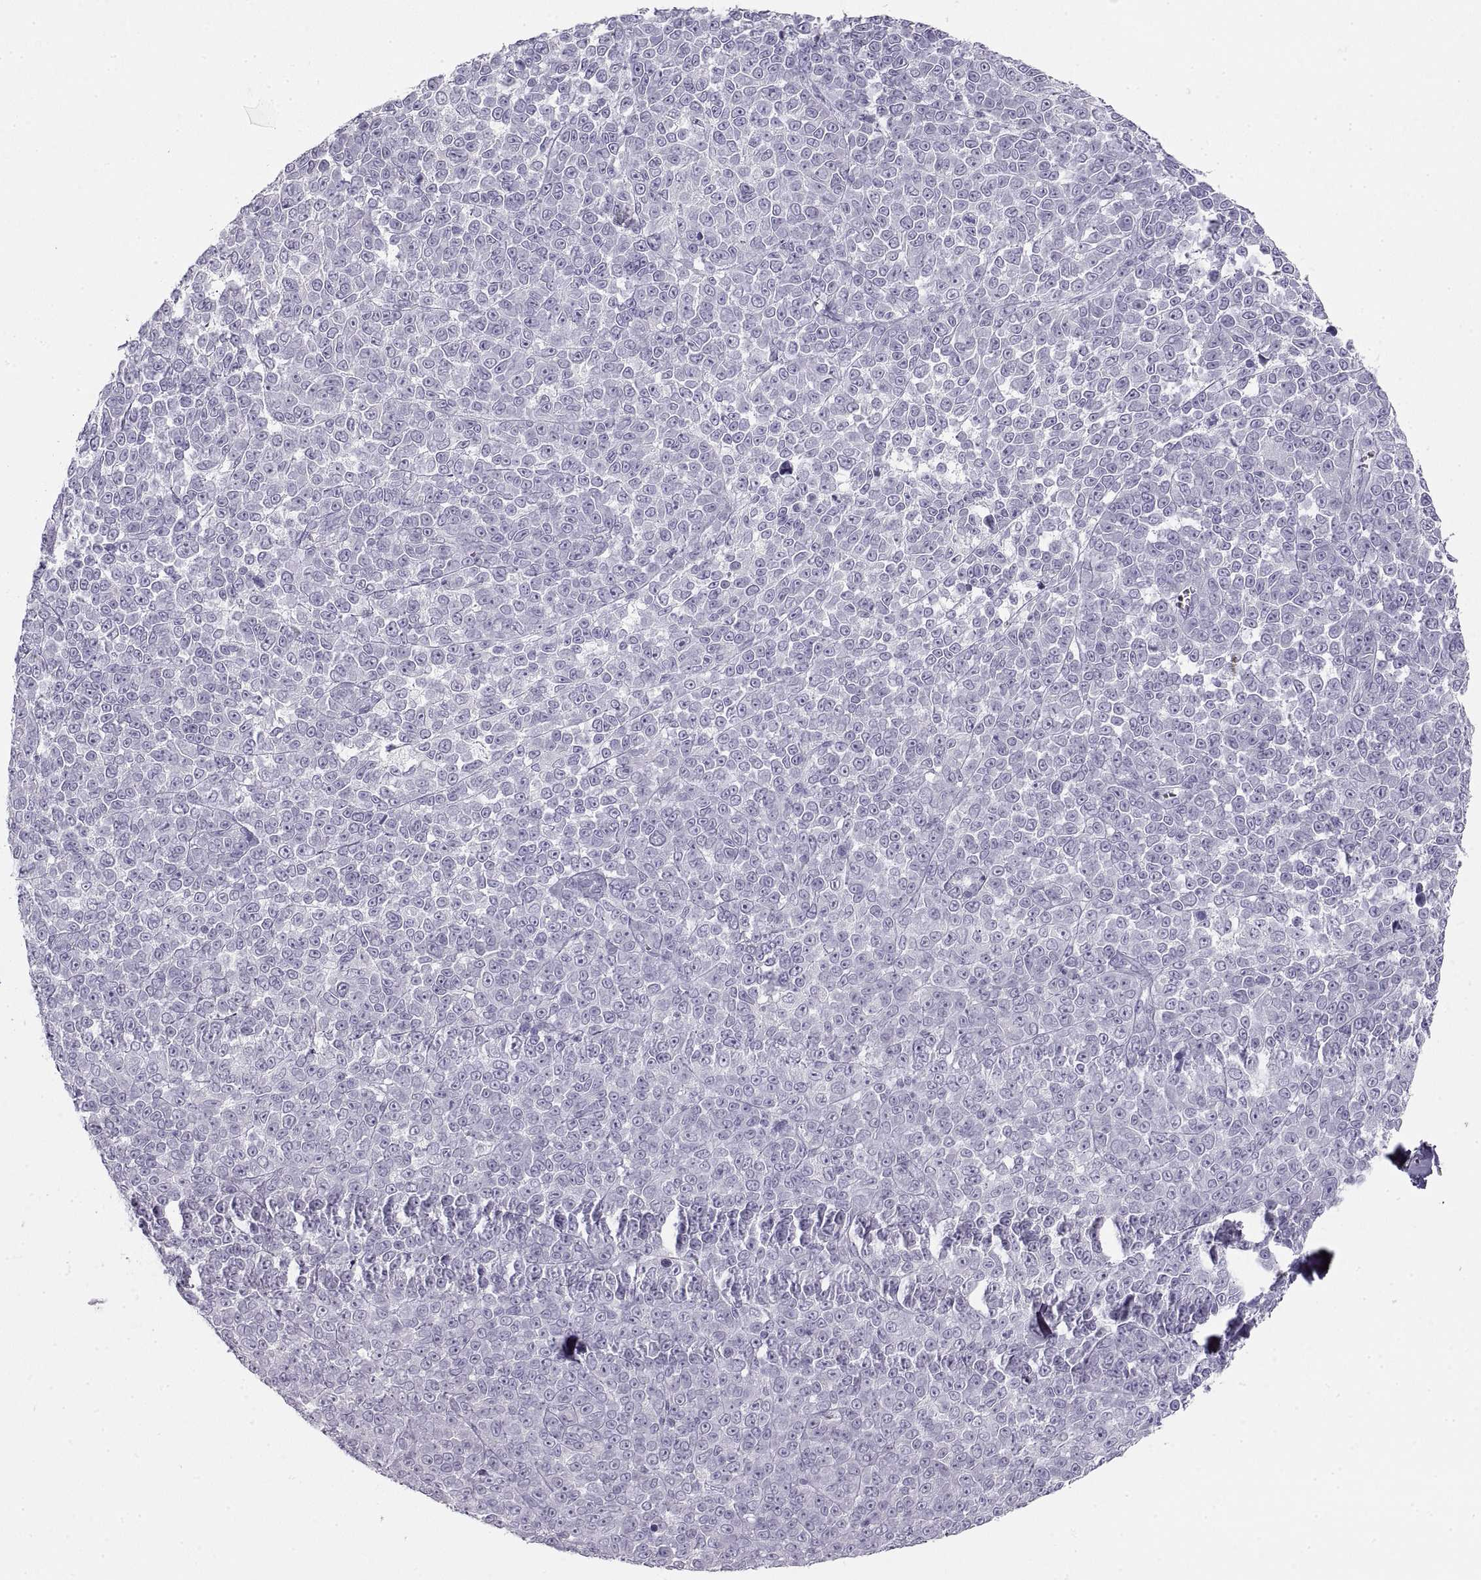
{"staining": {"intensity": "negative", "quantity": "none", "location": "none"}, "tissue": "melanoma", "cell_type": "Tumor cells", "image_type": "cancer", "snomed": [{"axis": "morphology", "description": "Malignant melanoma, NOS"}, {"axis": "topography", "description": "Skin"}], "caption": "A high-resolution micrograph shows immunohistochemistry (IHC) staining of malignant melanoma, which exhibits no significant staining in tumor cells.", "gene": "SEMG1", "patient": {"sex": "female", "age": 95}}